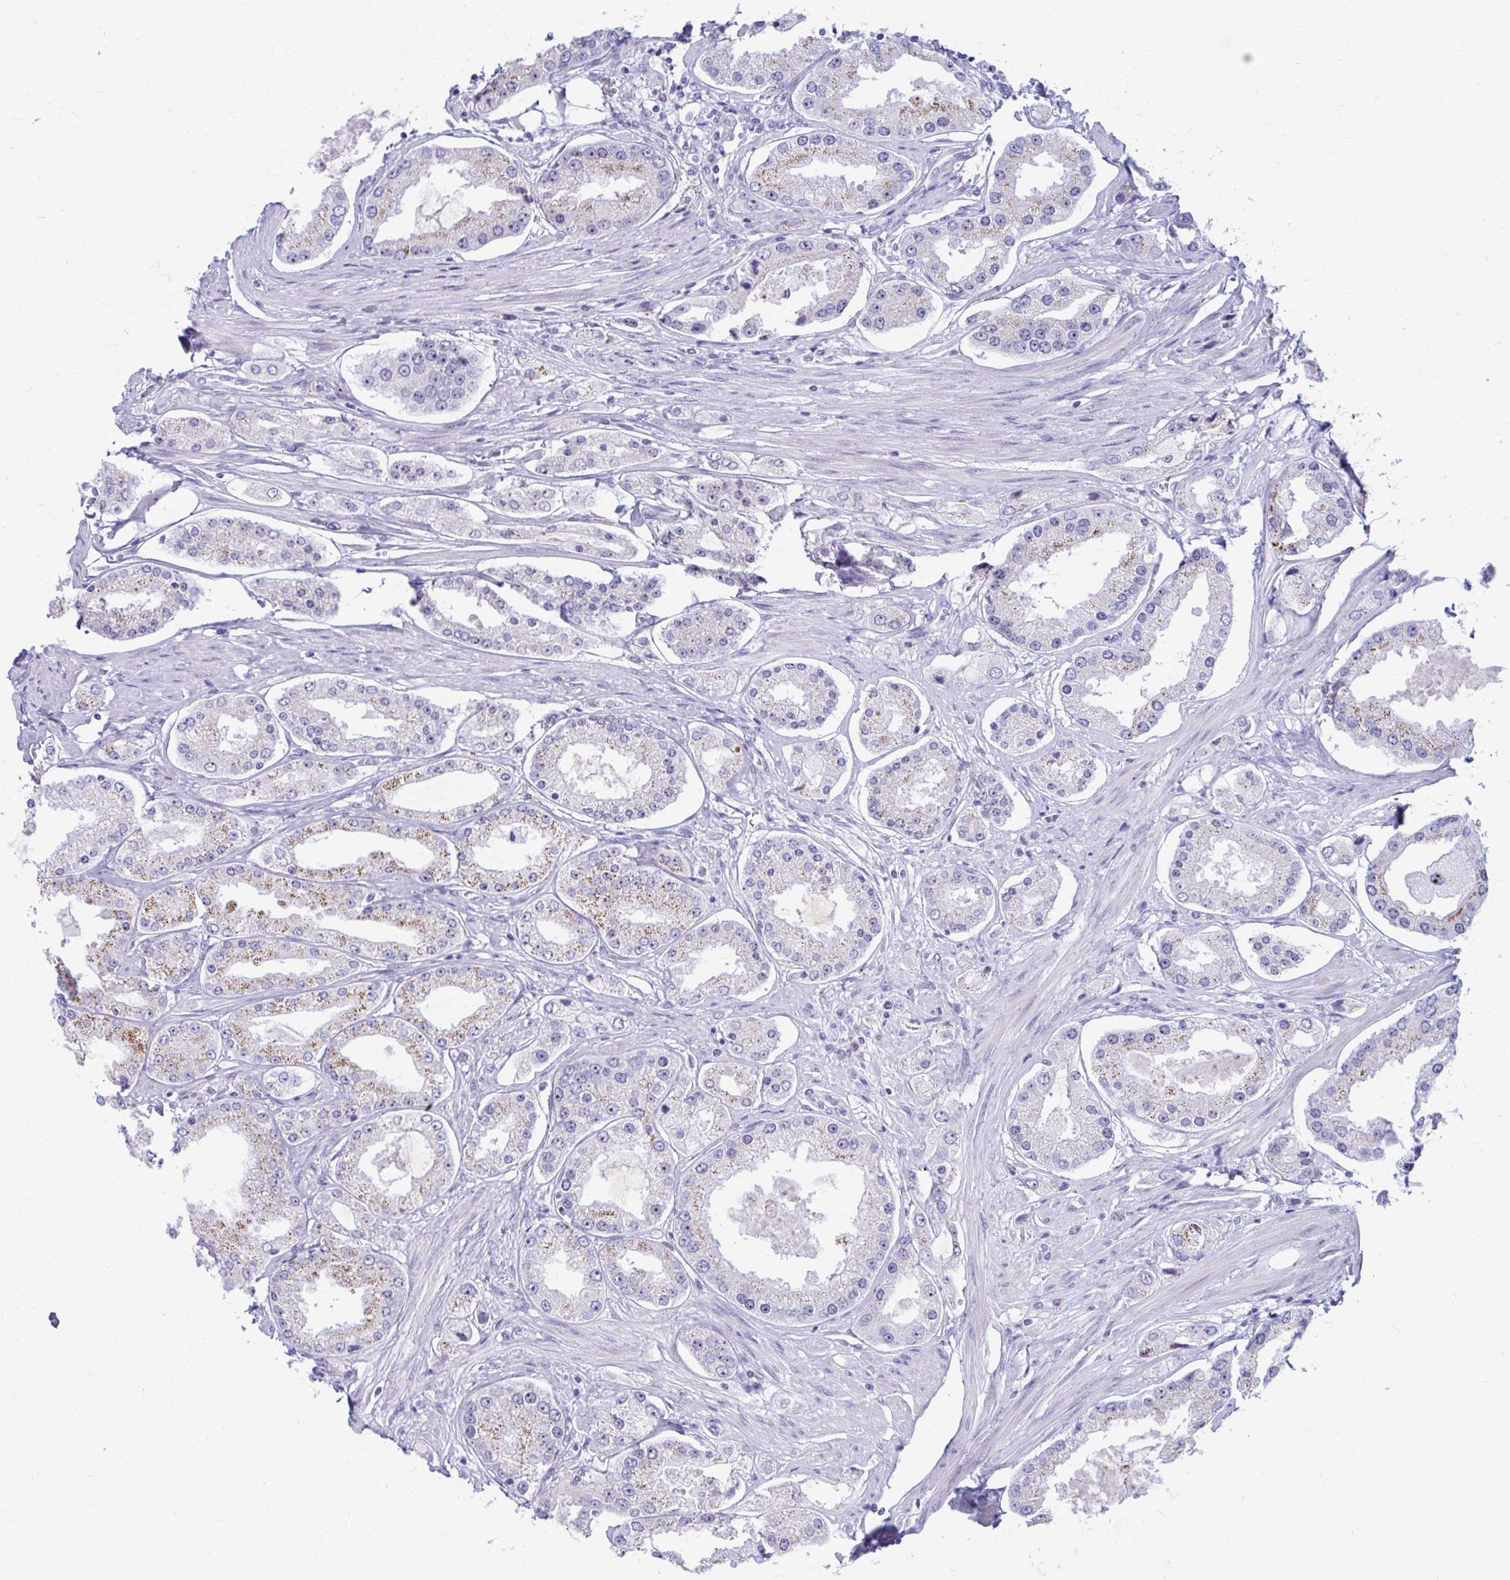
{"staining": {"intensity": "moderate", "quantity": "<25%", "location": "cytoplasmic/membranous,nuclear"}, "tissue": "prostate cancer", "cell_type": "Tumor cells", "image_type": "cancer", "snomed": [{"axis": "morphology", "description": "Adenocarcinoma, High grade"}, {"axis": "topography", "description": "Prostate"}], "caption": "Protein expression analysis of prostate cancer reveals moderate cytoplasmic/membranous and nuclear staining in approximately <25% of tumor cells.", "gene": "FTSJ3", "patient": {"sex": "male", "age": 69}}